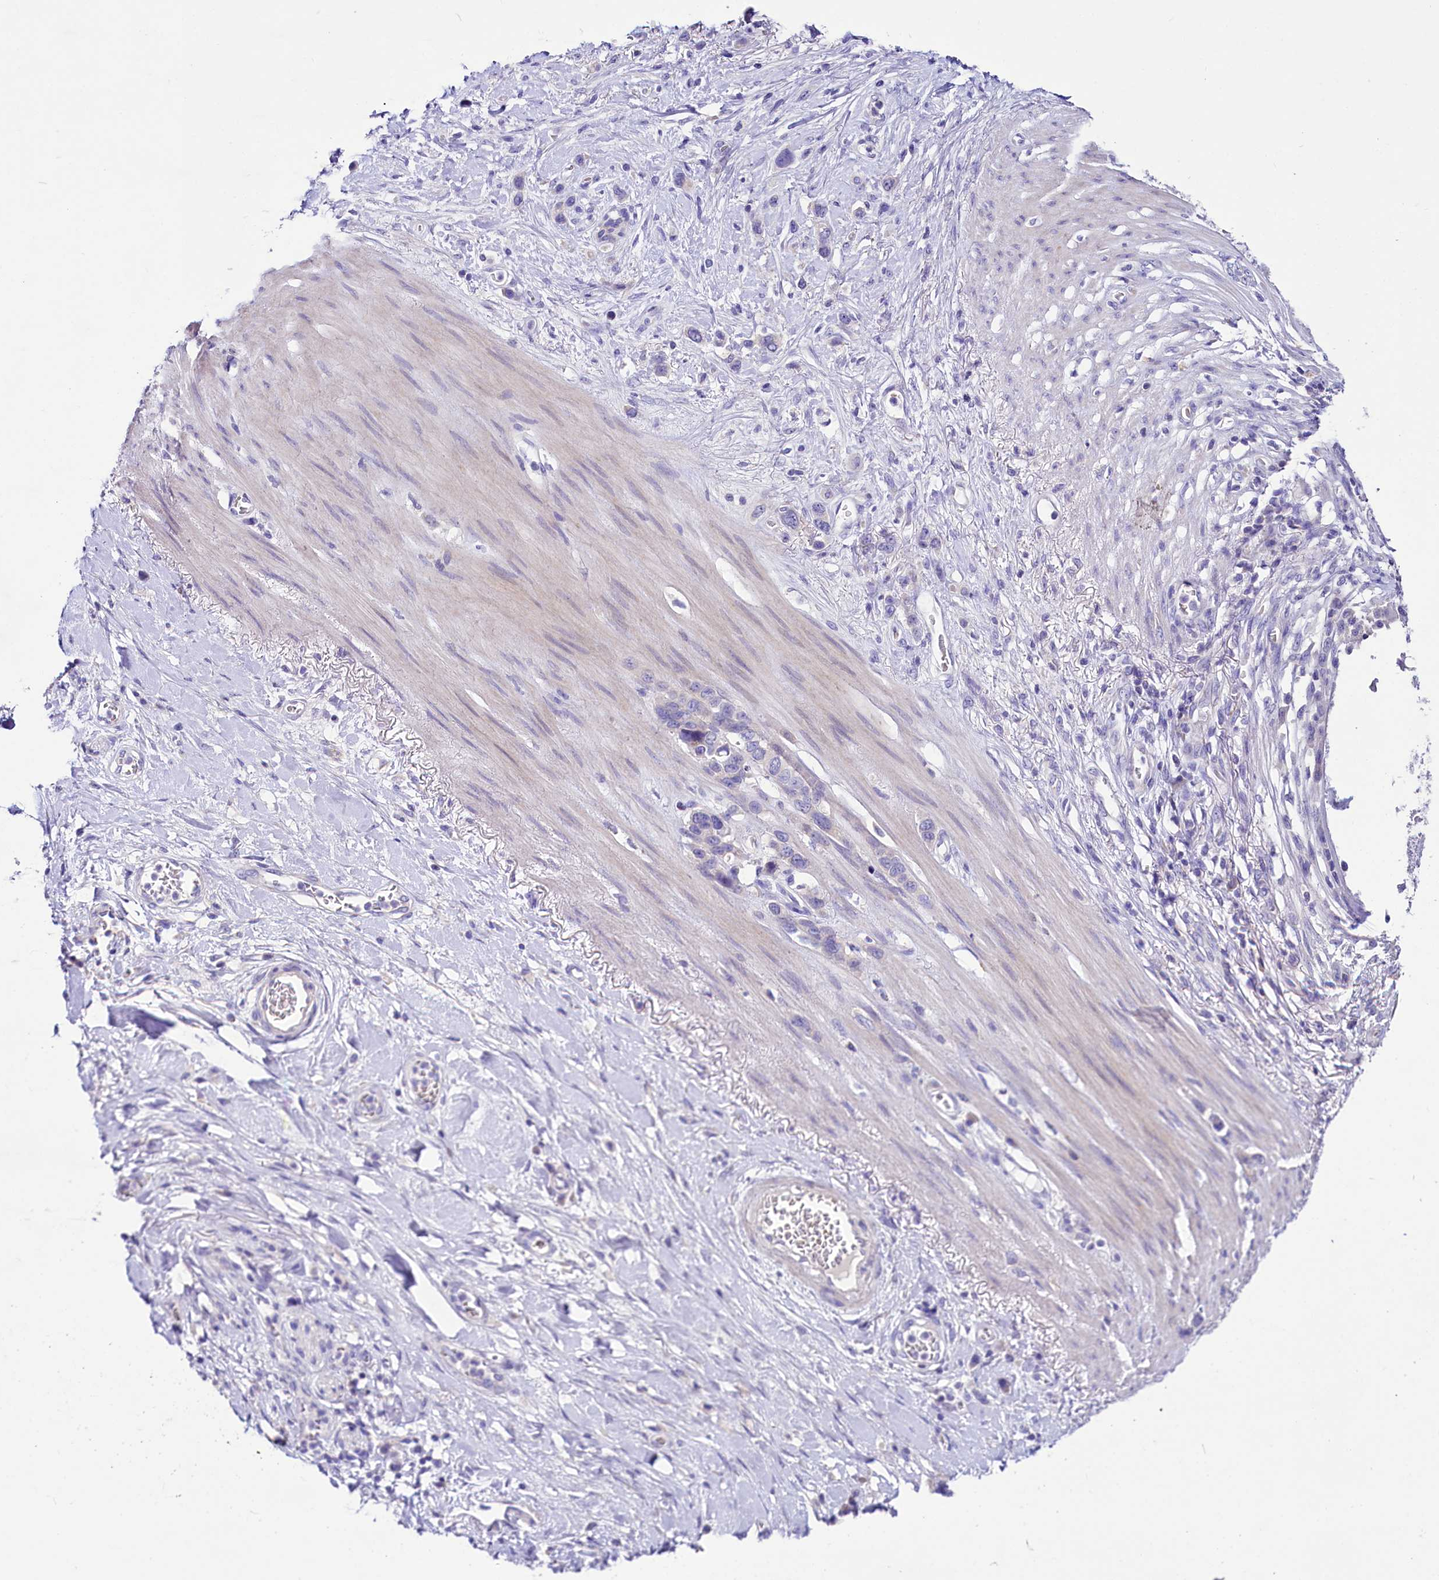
{"staining": {"intensity": "negative", "quantity": "none", "location": "none"}, "tissue": "stomach cancer", "cell_type": "Tumor cells", "image_type": "cancer", "snomed": [{"axis": "morphology", "description": "Adenocarcinoma, NOS"}, {"axis": "morphology", "description": "Adenocarcinoma, High grade"}, {"axis": "topography", "description": "Stomach, upper"}, {"axis": "topography", "description": "Stomach, lower"}], "caption": "High magnification brightfield microscopy of stomach adenocarcinoma stained with DAB (brown) and counterstained with hematoxylin (blue): tumor cells show no significant positivity.", "gene": "ABHD5", "patient": {"sex": "female", "age": 65}}